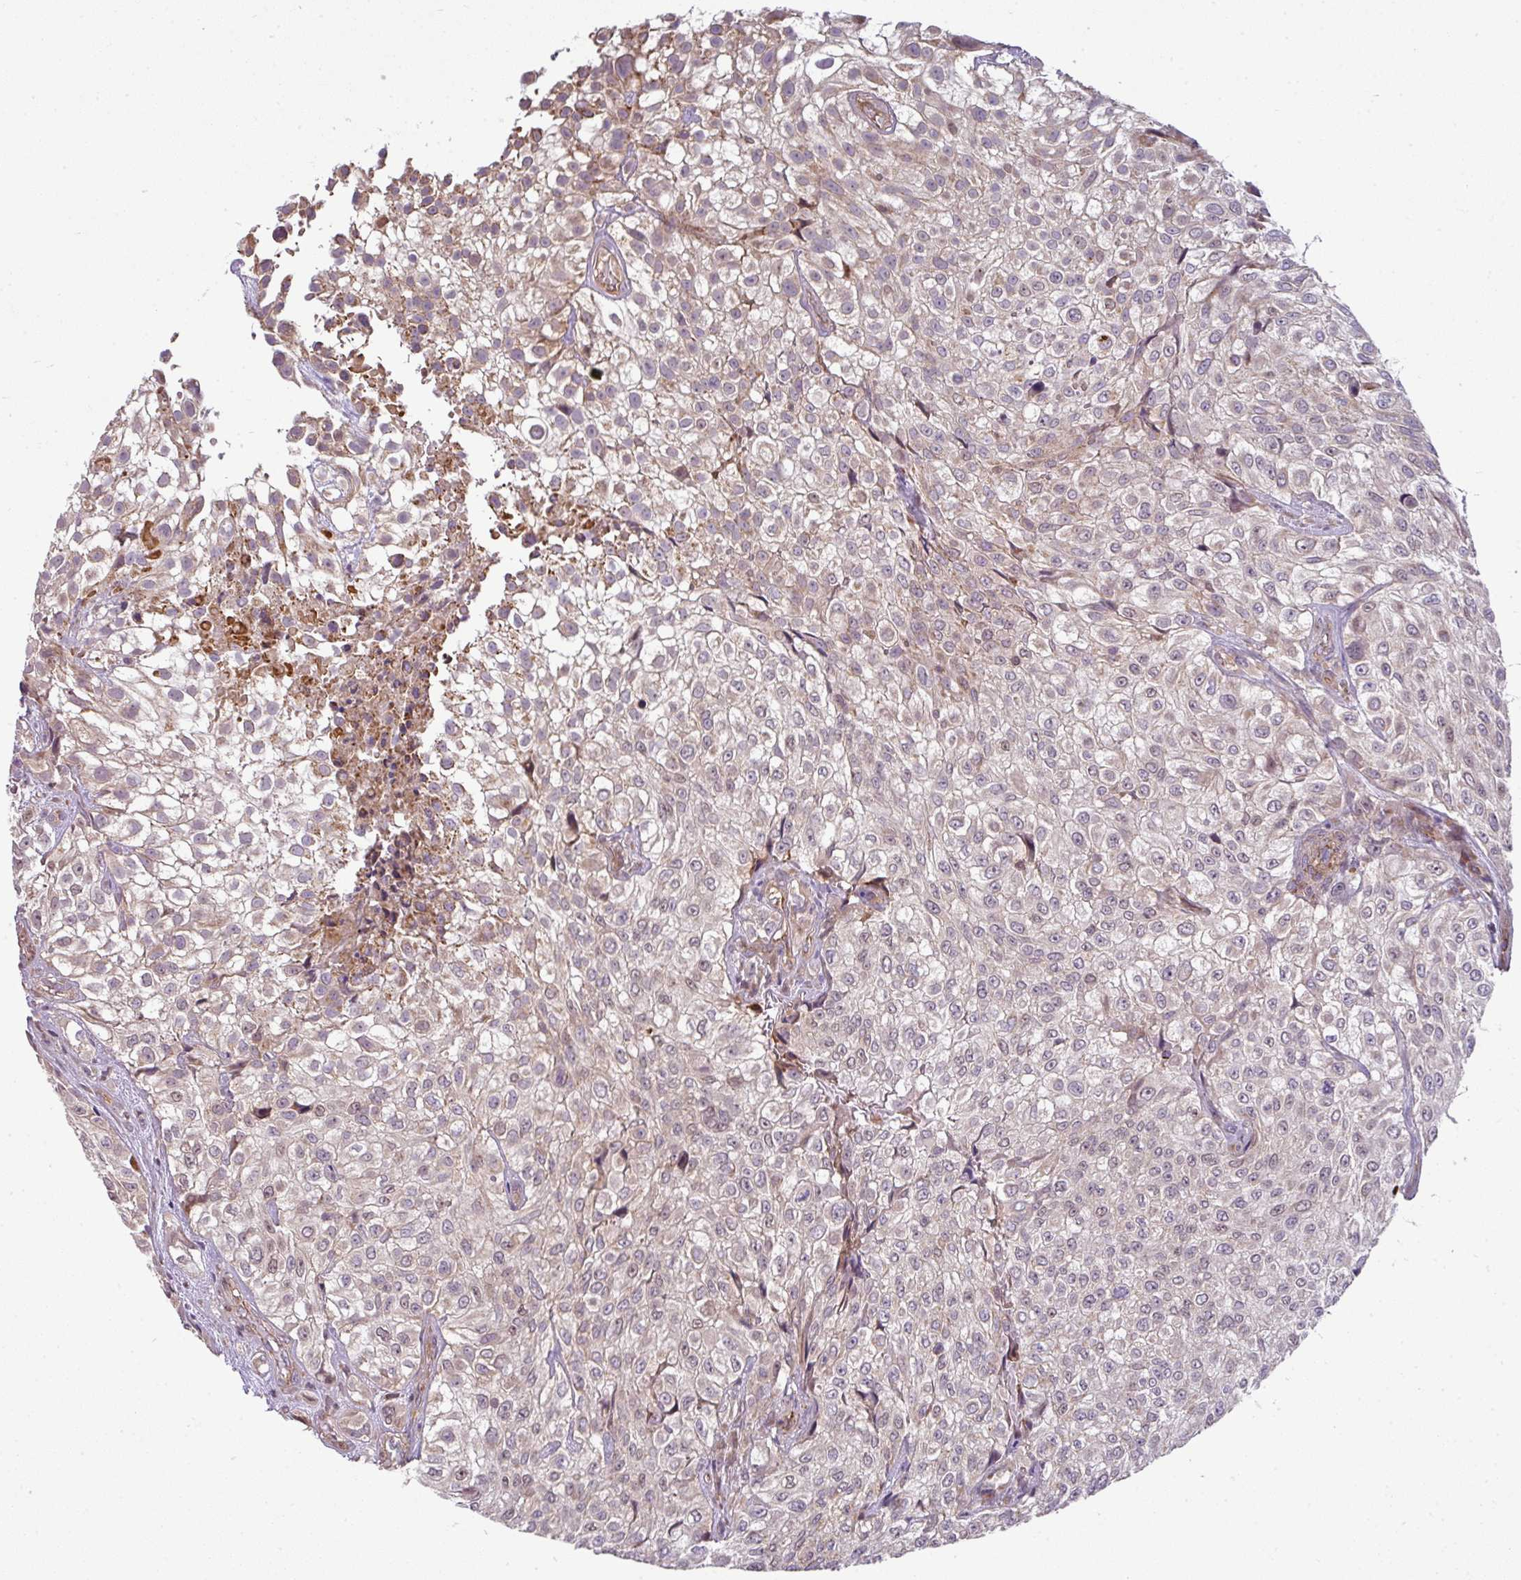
{"staining": {"intensity": "weak", "quantity": "<25%", "location": "cytoplasmic/membranous"}, "tissue": "urothelial cancer", "cell_type": "Tumor cells", "image_type": "cancer", "snomed": [{"axis": "morphology", "description": "Urothelial carcinoma, High grade"}, {"axis": "topography", "description": "Urinary bladder"}], "caption": "Protein analysis of urothelial carcinoma (high-grade) demonstrates no significant expression in tumor cells. The staining is performed using DAB brown chromogen with nuclei counter-stained in using hematoxylin.", "gene": "PRELID3B", "patient": {"sex": "male", "age": 56}}